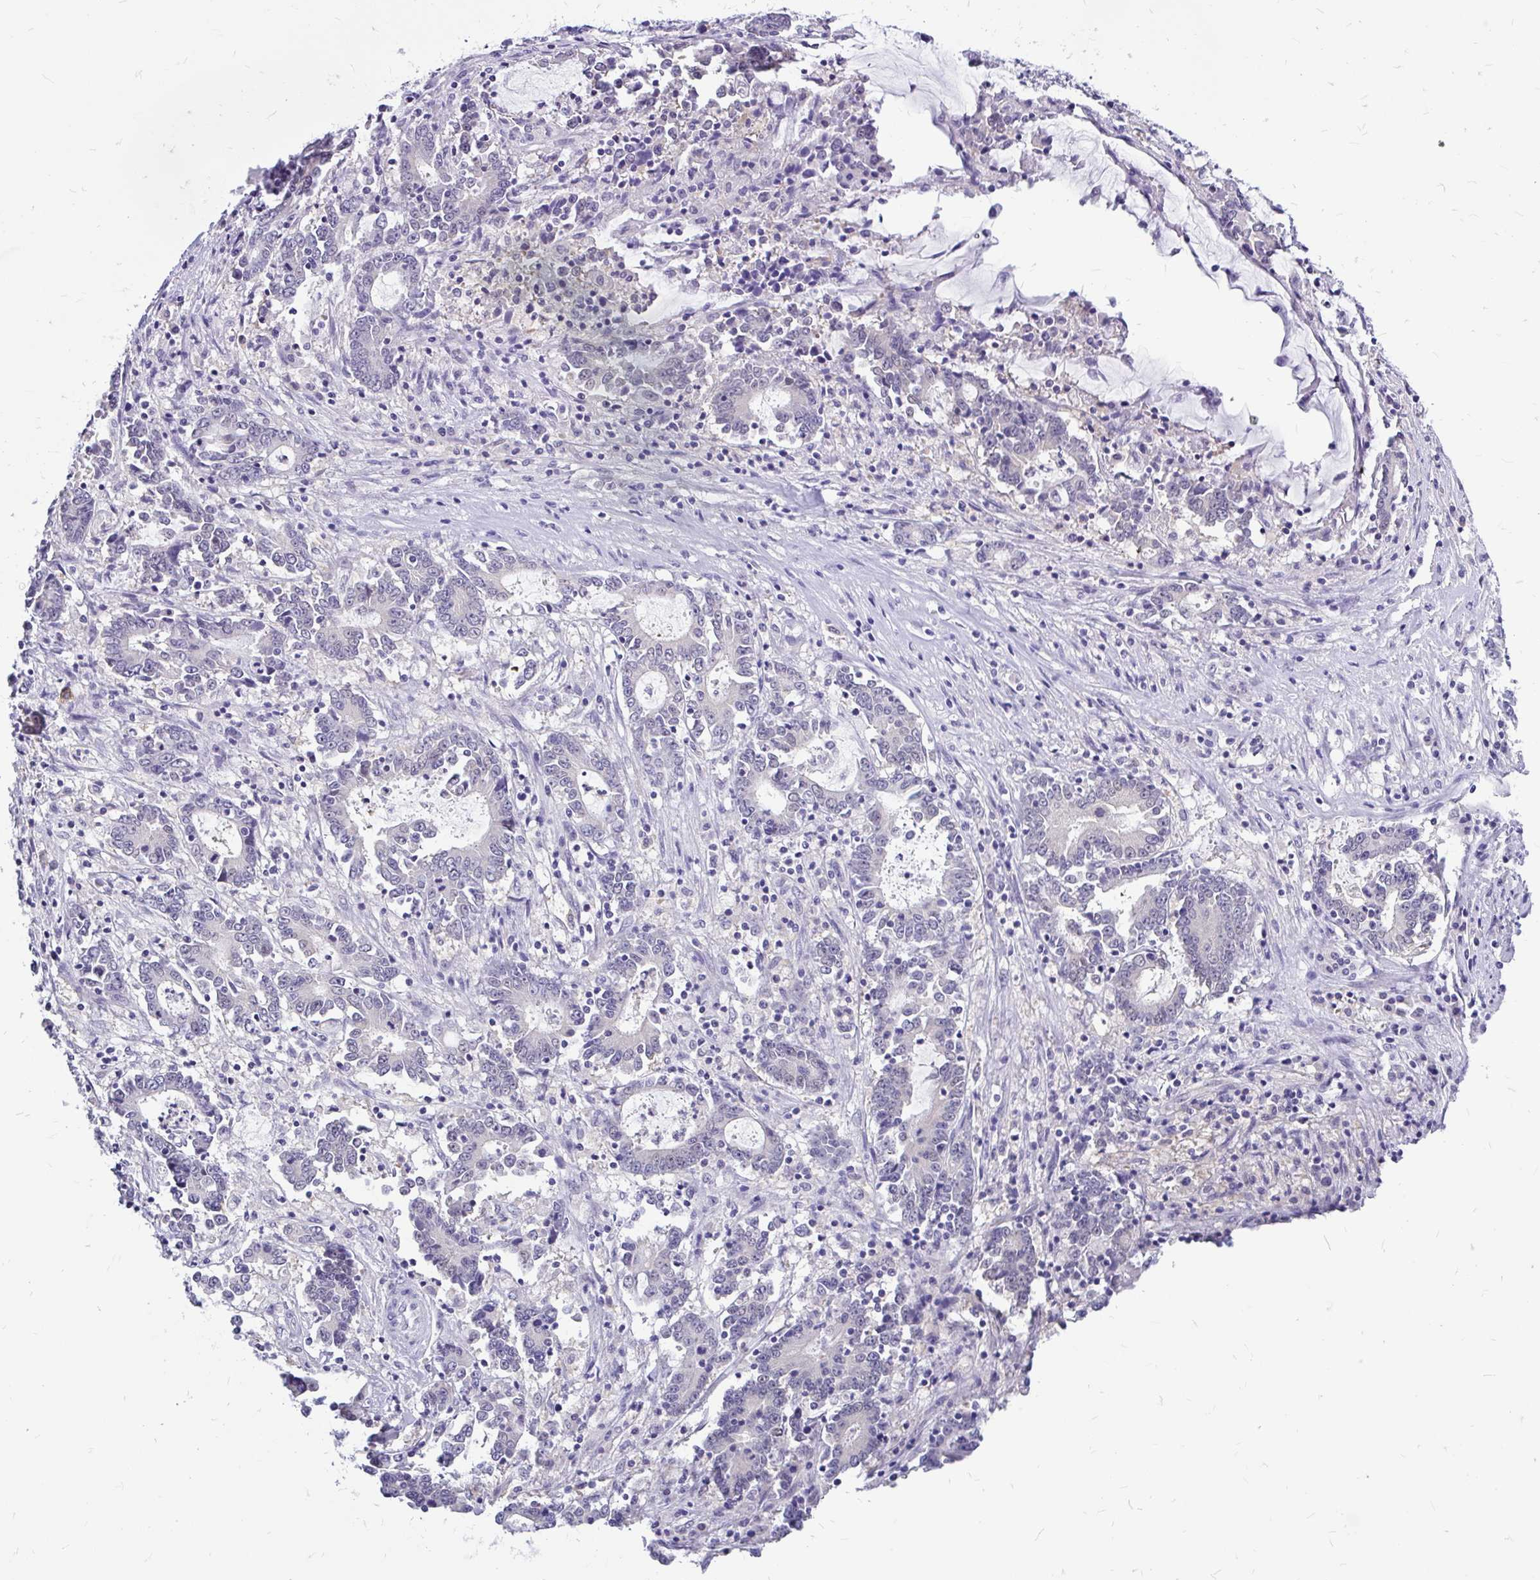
{"staining": {"intensity": "negative", "quantity": "none", "location": "none"}, "tissue": "stomach cancer", "cell_type": "Tumor cells", "image_type": "cancer", "snomed": [{"axis": "morphology", "description": "Adenocarcinoma, NOS"}, {"axis": "topography", "description": "Stomach, upper"}], "caption": "Histopathology image shows no protein positivity in tumor cells of stomach cancer tissue. The staining is performed using DAB (3,3'-diaminobenzidine) brown chromogen with nuclei counter-stained in using hematoxylin.", "gene": "MAP1LC3A", "patient": {"sex": "male", "age": 68}}